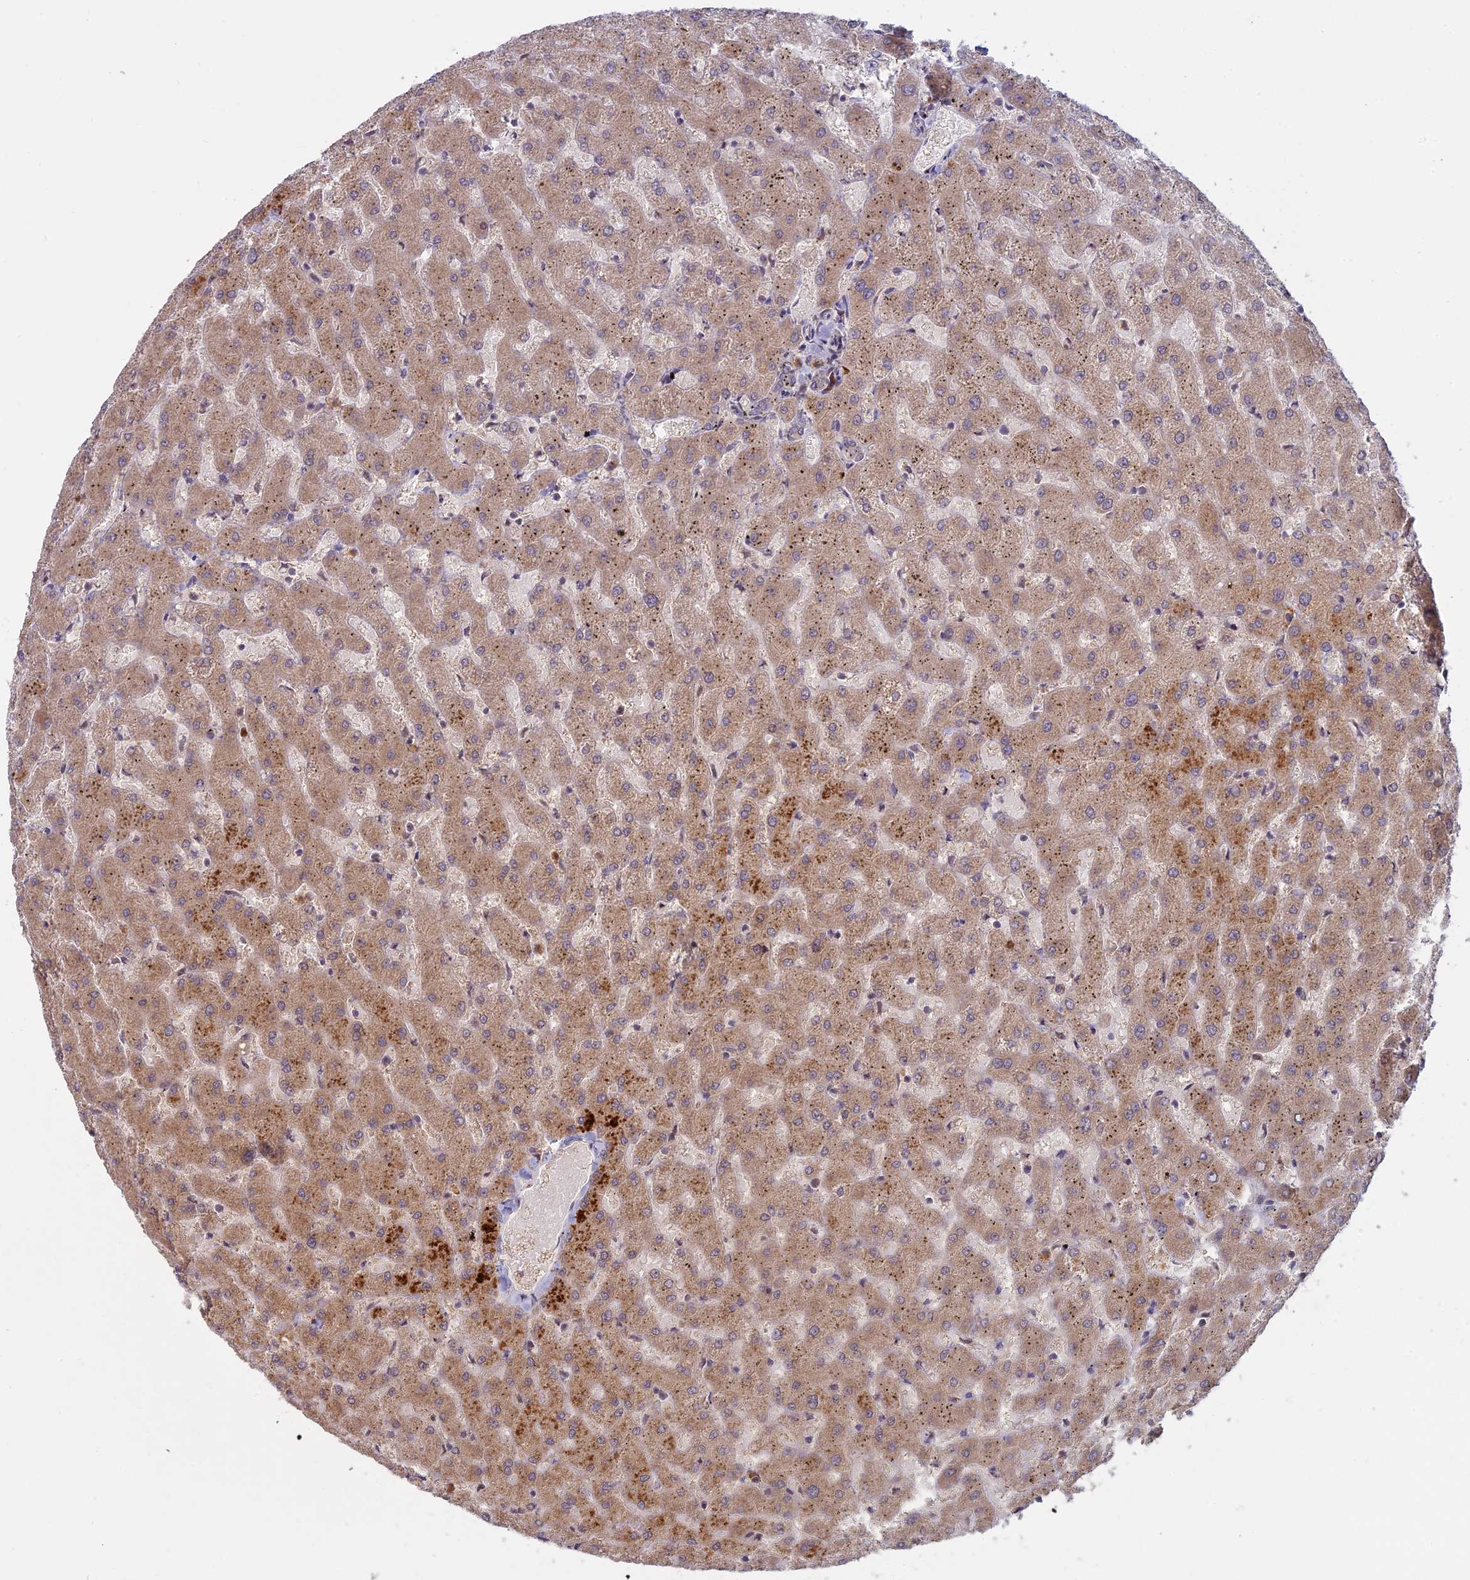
{"staining": {"intensity": "weak", "quantity": "<25%", "location": "cytoplasmic/membranous"}, "tissue": "liver", "cell_type": "Cholangiocytes", "image_type": "normal", "snomed": [{"axis": "morphology", "description": "Normal tissue, NOS"}, {"axis": "topography", "description": "Liver"}], "caption": "Human liver stained for a protein using IHC exhibits no positivity in cholangiocytes.", "gene": "TMEM208", "patient": {"sex": "female", "age": 63}}